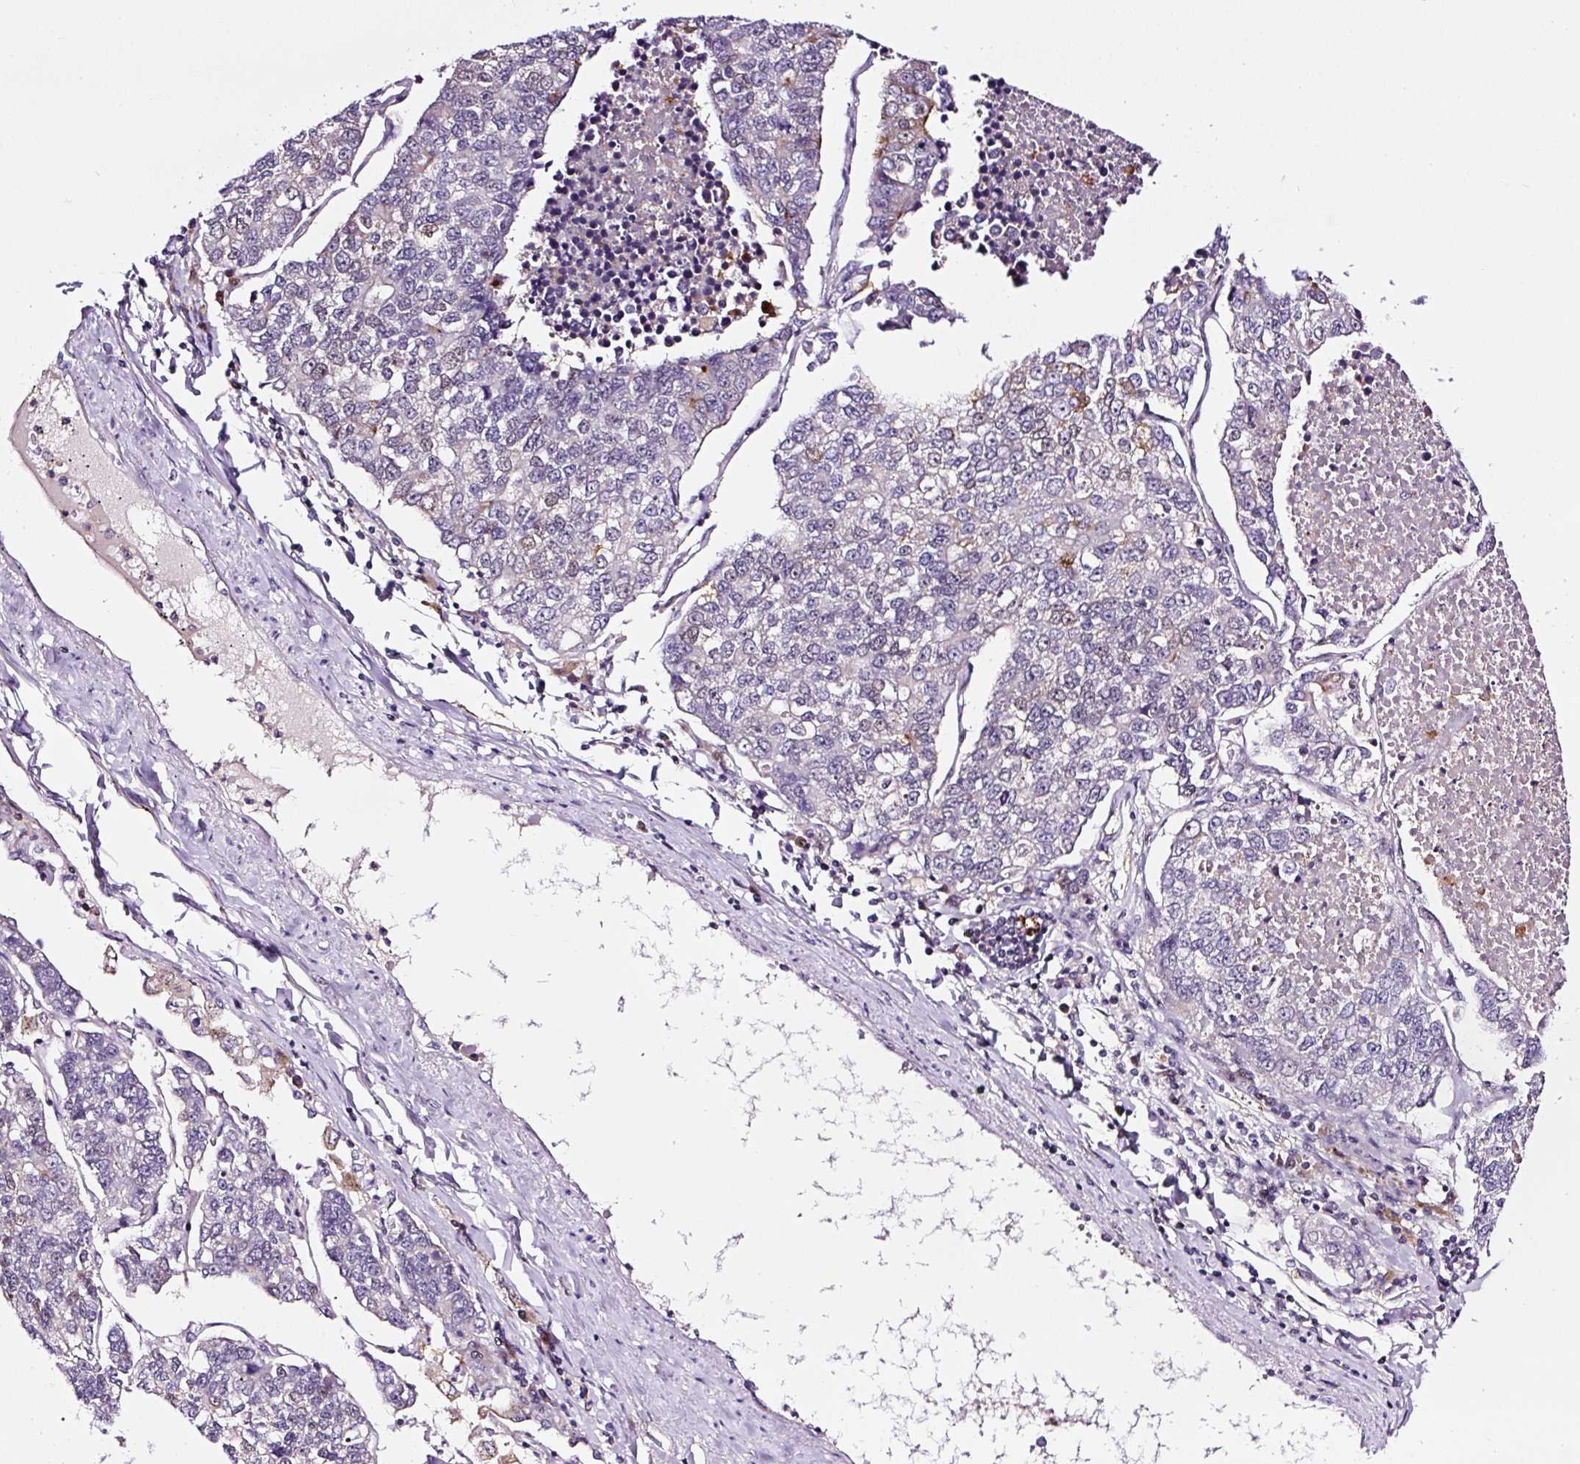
{"staining": {"intensity": "negative", "quantity": "none", "location": "none"}, "tissue": "lung cancer", "cell_type": "Tumor cells", "image_type": "cancer", "snomed": [{"axis": "morphology", "description": "Adenocarcinoma, NOS"}, {"axis": "topography", "description": "Lung"}], "caption": "A photomicrograph of lung cancer stained for a protein demonstrates no brown staining in tumor cells. (Immunohistochemistry, brightfield microscopy, high magnification).", "gene": "TAFA3", "patient": {"sex": "male", "age": 49}}